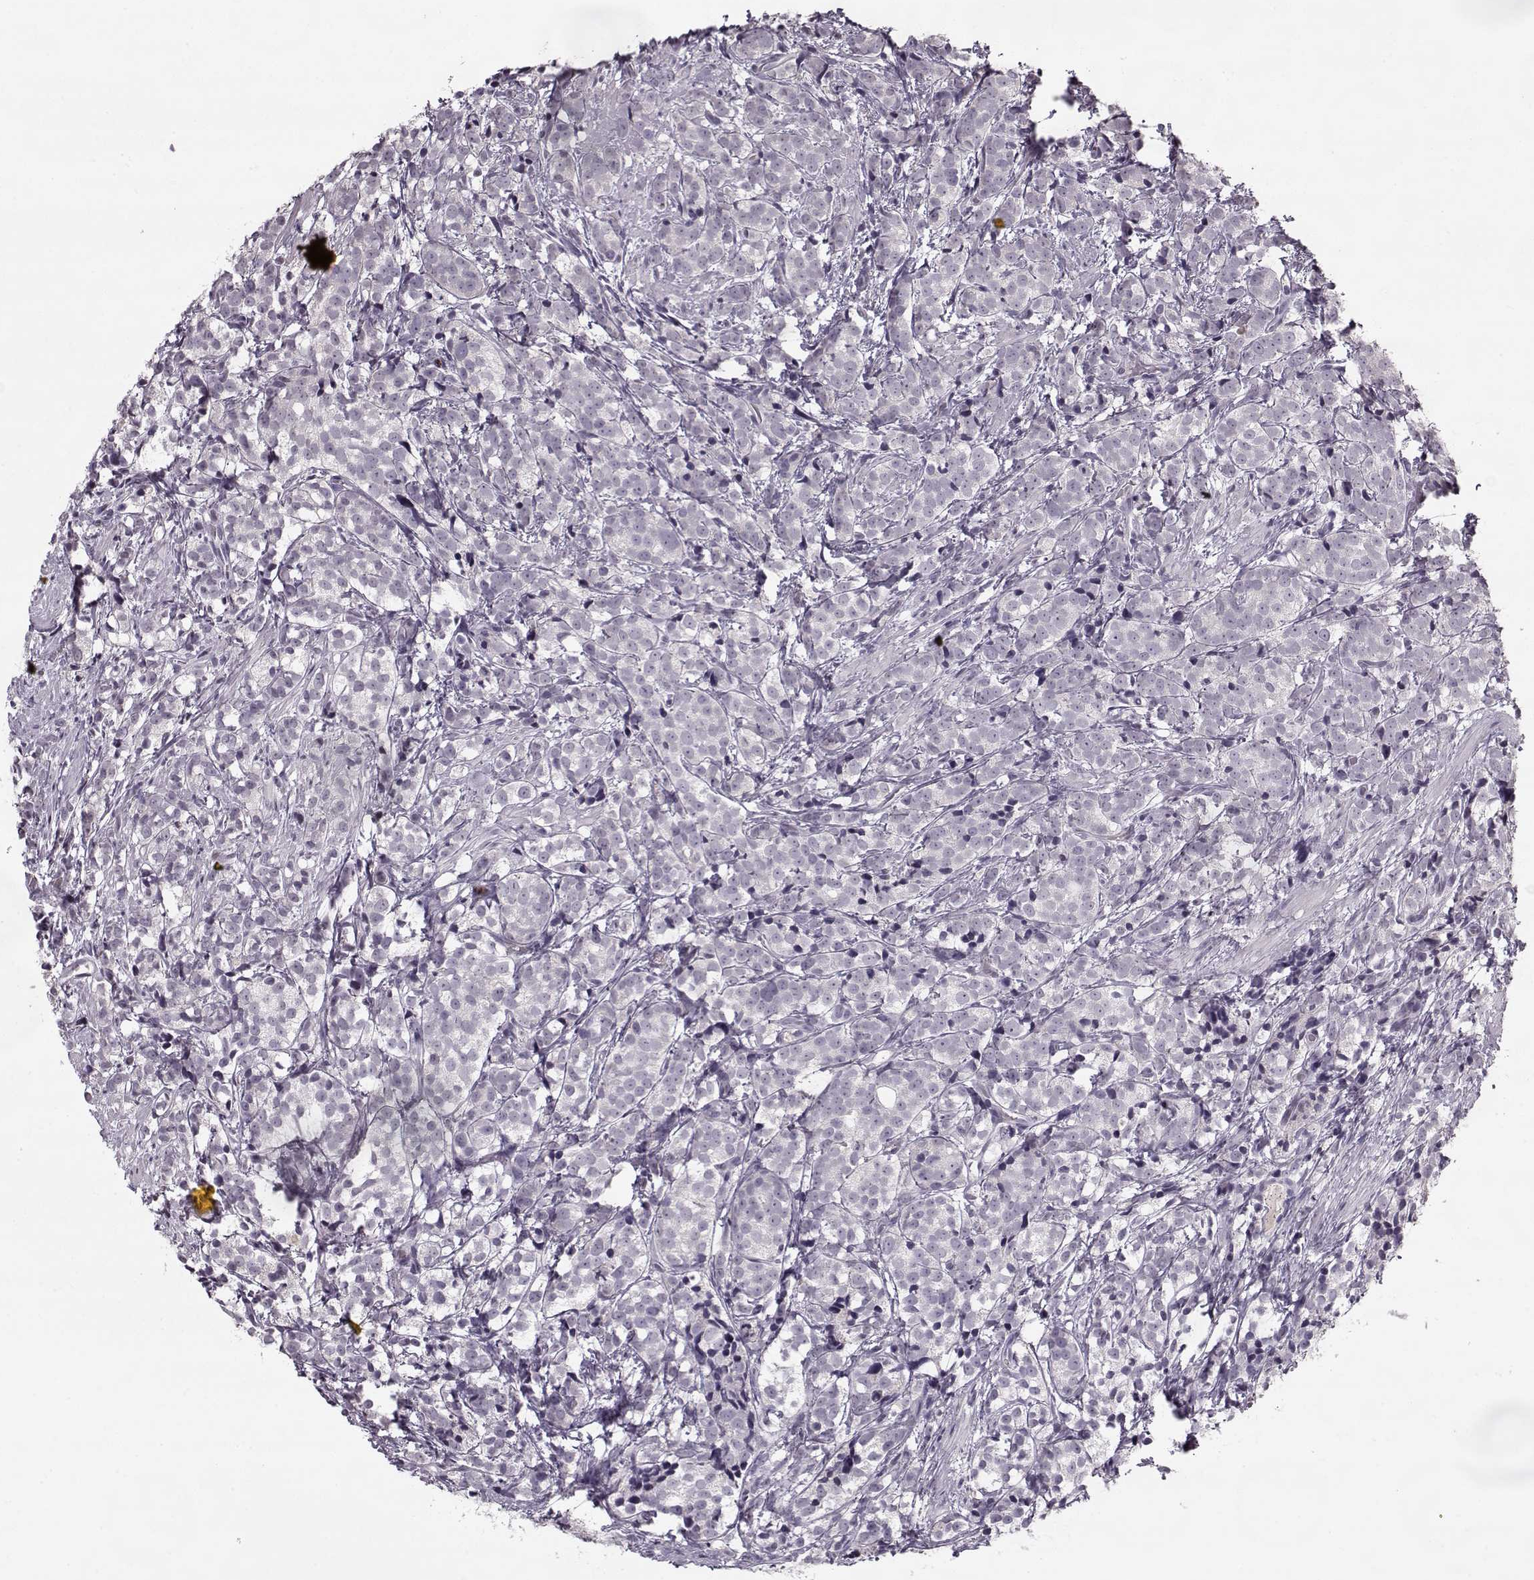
{"staining": {"intensity": "negative", "quantity": "none", "location": "none"}, "tissue": "prostate cancer", "cell_type": "Tumor cells", "image_type": "cancer", "snomed": [{"axis": "morphology", "description": "Adenocarcinoma, High grade"}, {"axis": "topography", "description": "Prostate"}], "caption": "Protein analysis of adenocarcinoma (high-grade) (prostate) exhibits no significant expression in tumor cells. (DAB (3,3'-diaminobenzidine) IHC, high magnification).", "gene": "ACOT11", "patient": {"sex": "male", "age": 53}}